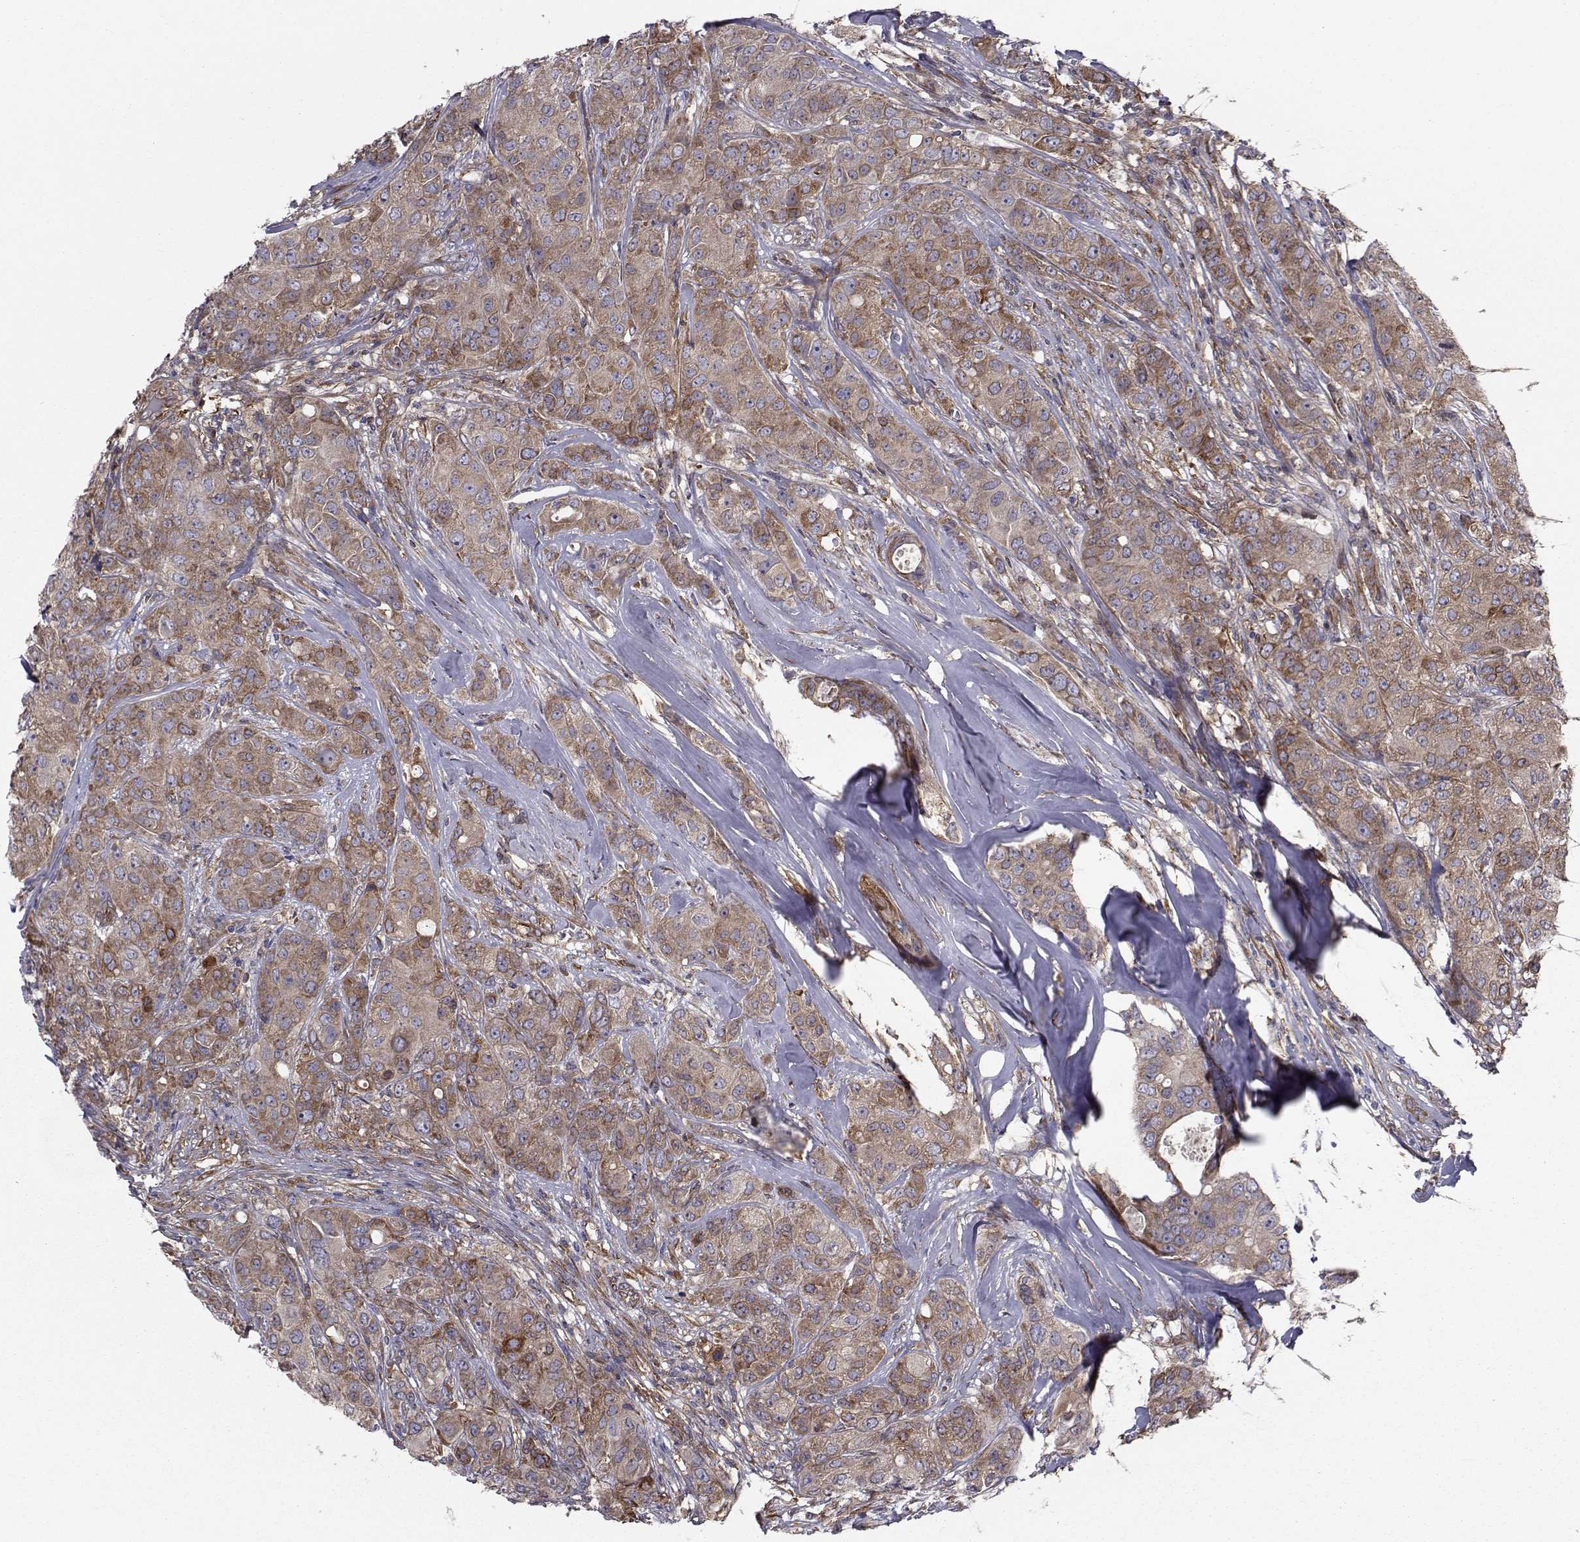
{"staining": {"intensity": "moderate", "quantity": ">75%", "location": "cytoplasmic/membranous"}, "tissue": "breast cancer", "cell_type": "Tumor cells", "image_type": "cancer", "snomed": [{"axis": "morphology", "description": "Duct carcinoma"}, {"axis": "topography", "description": "Breast"}], "caption": "IHC staining of infiltrating ductal carcinoma (breast), which demonstrates medium levels of moderate cytoplasmic/membranous expression in approximately >75% of tumor cells indicating moderate cytoplasmic/membranous protein expression. The staining was performed using DAB (brown) for protein detection and nuclei were counterstained in hematoxylin (blue).", "gene": "TRIP10", "patient": {"sex": "female", "age": 43}}